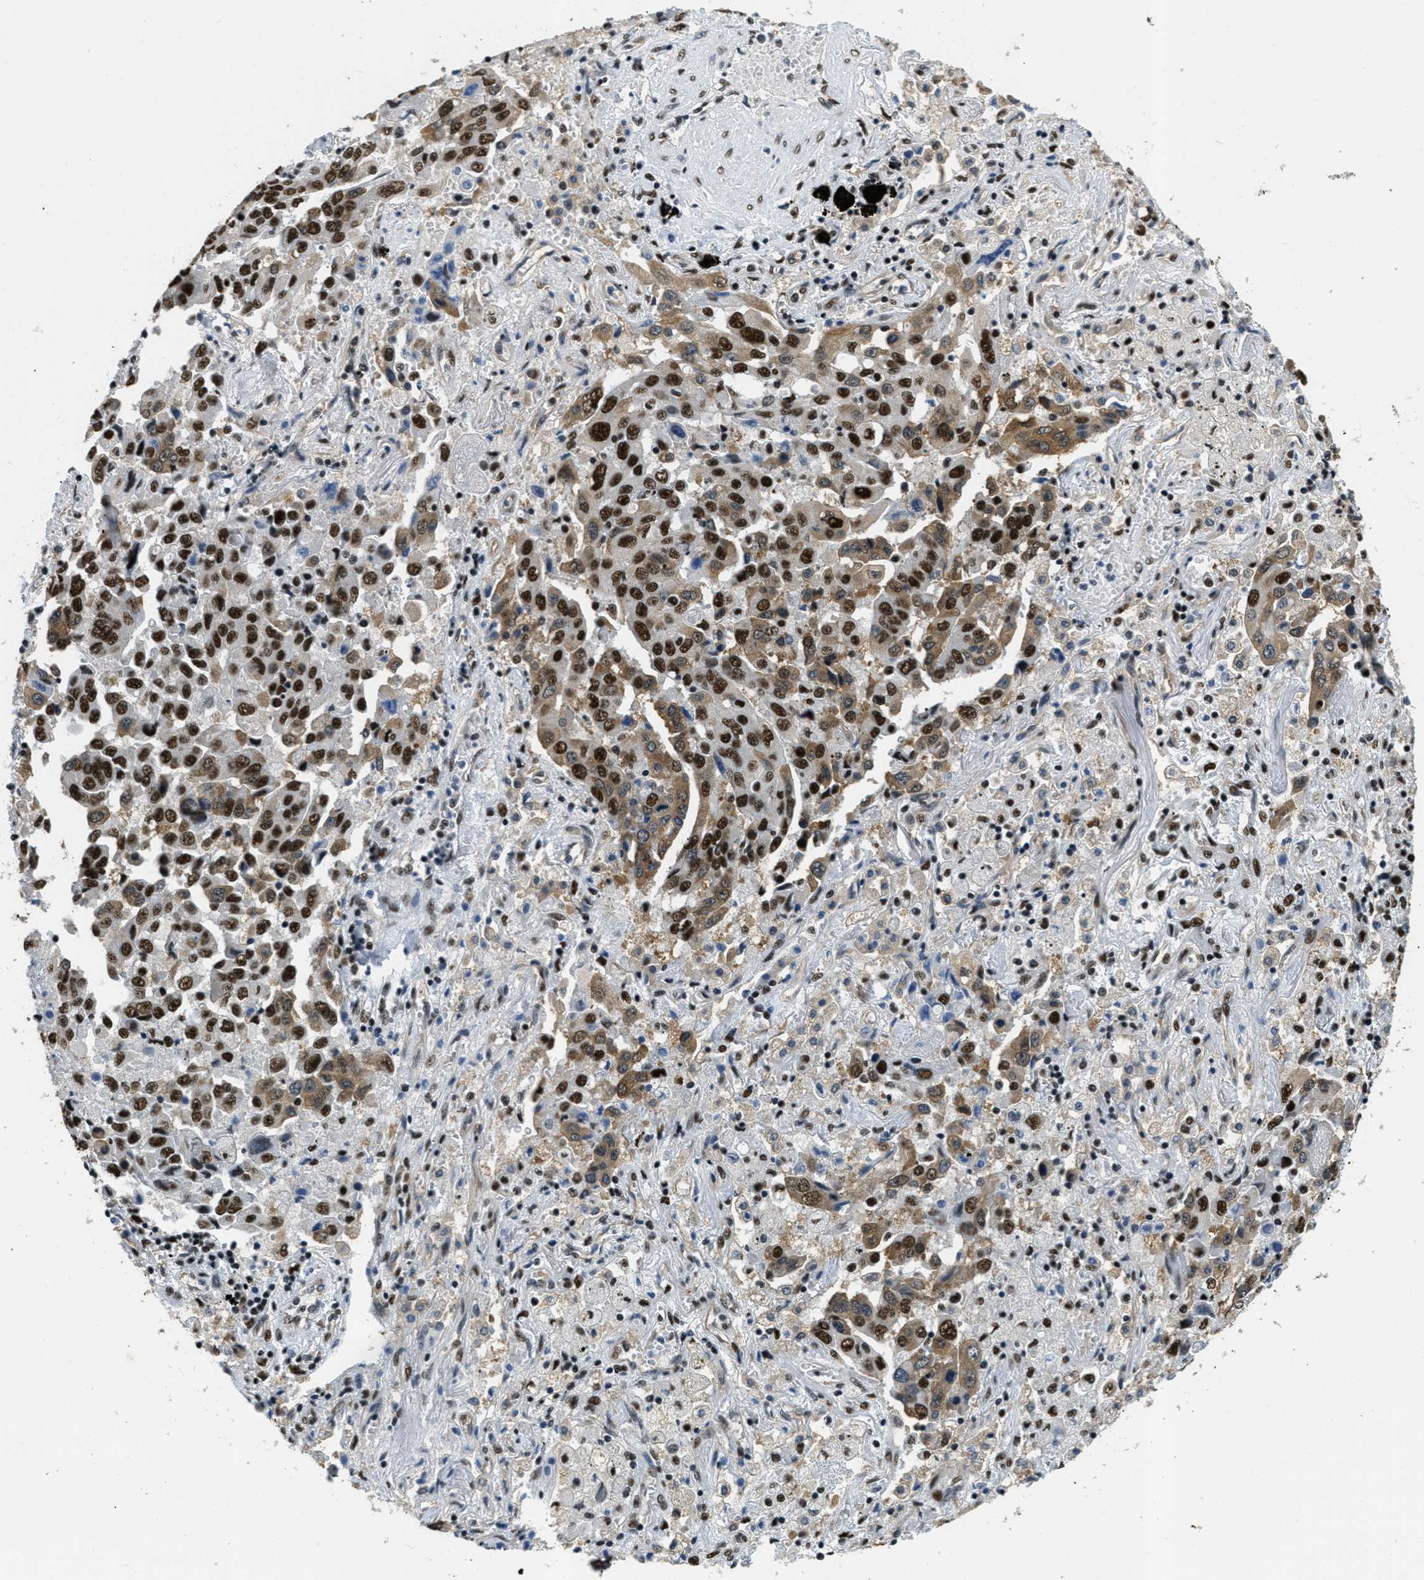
{"staining": {"intensity": "strong", "quantity": ">75%", "location": "nuclear"}, "tissue": "lung cancer", "cell_type": "Tumor cells", "image_type": "cancer", "snomed": [{"axis": "morphology", "description": "Adenocarcinoma, NOS"}, {"axis": "topography", "description": "Lung"}], "caption": "Immunohistochemical staining of adenocarcinoma (lung) shows strong nuclear protein expression in approximately >75% of tumor cells.", "gene": "SSB", "patient": {"sex": "female", "age": 65}}